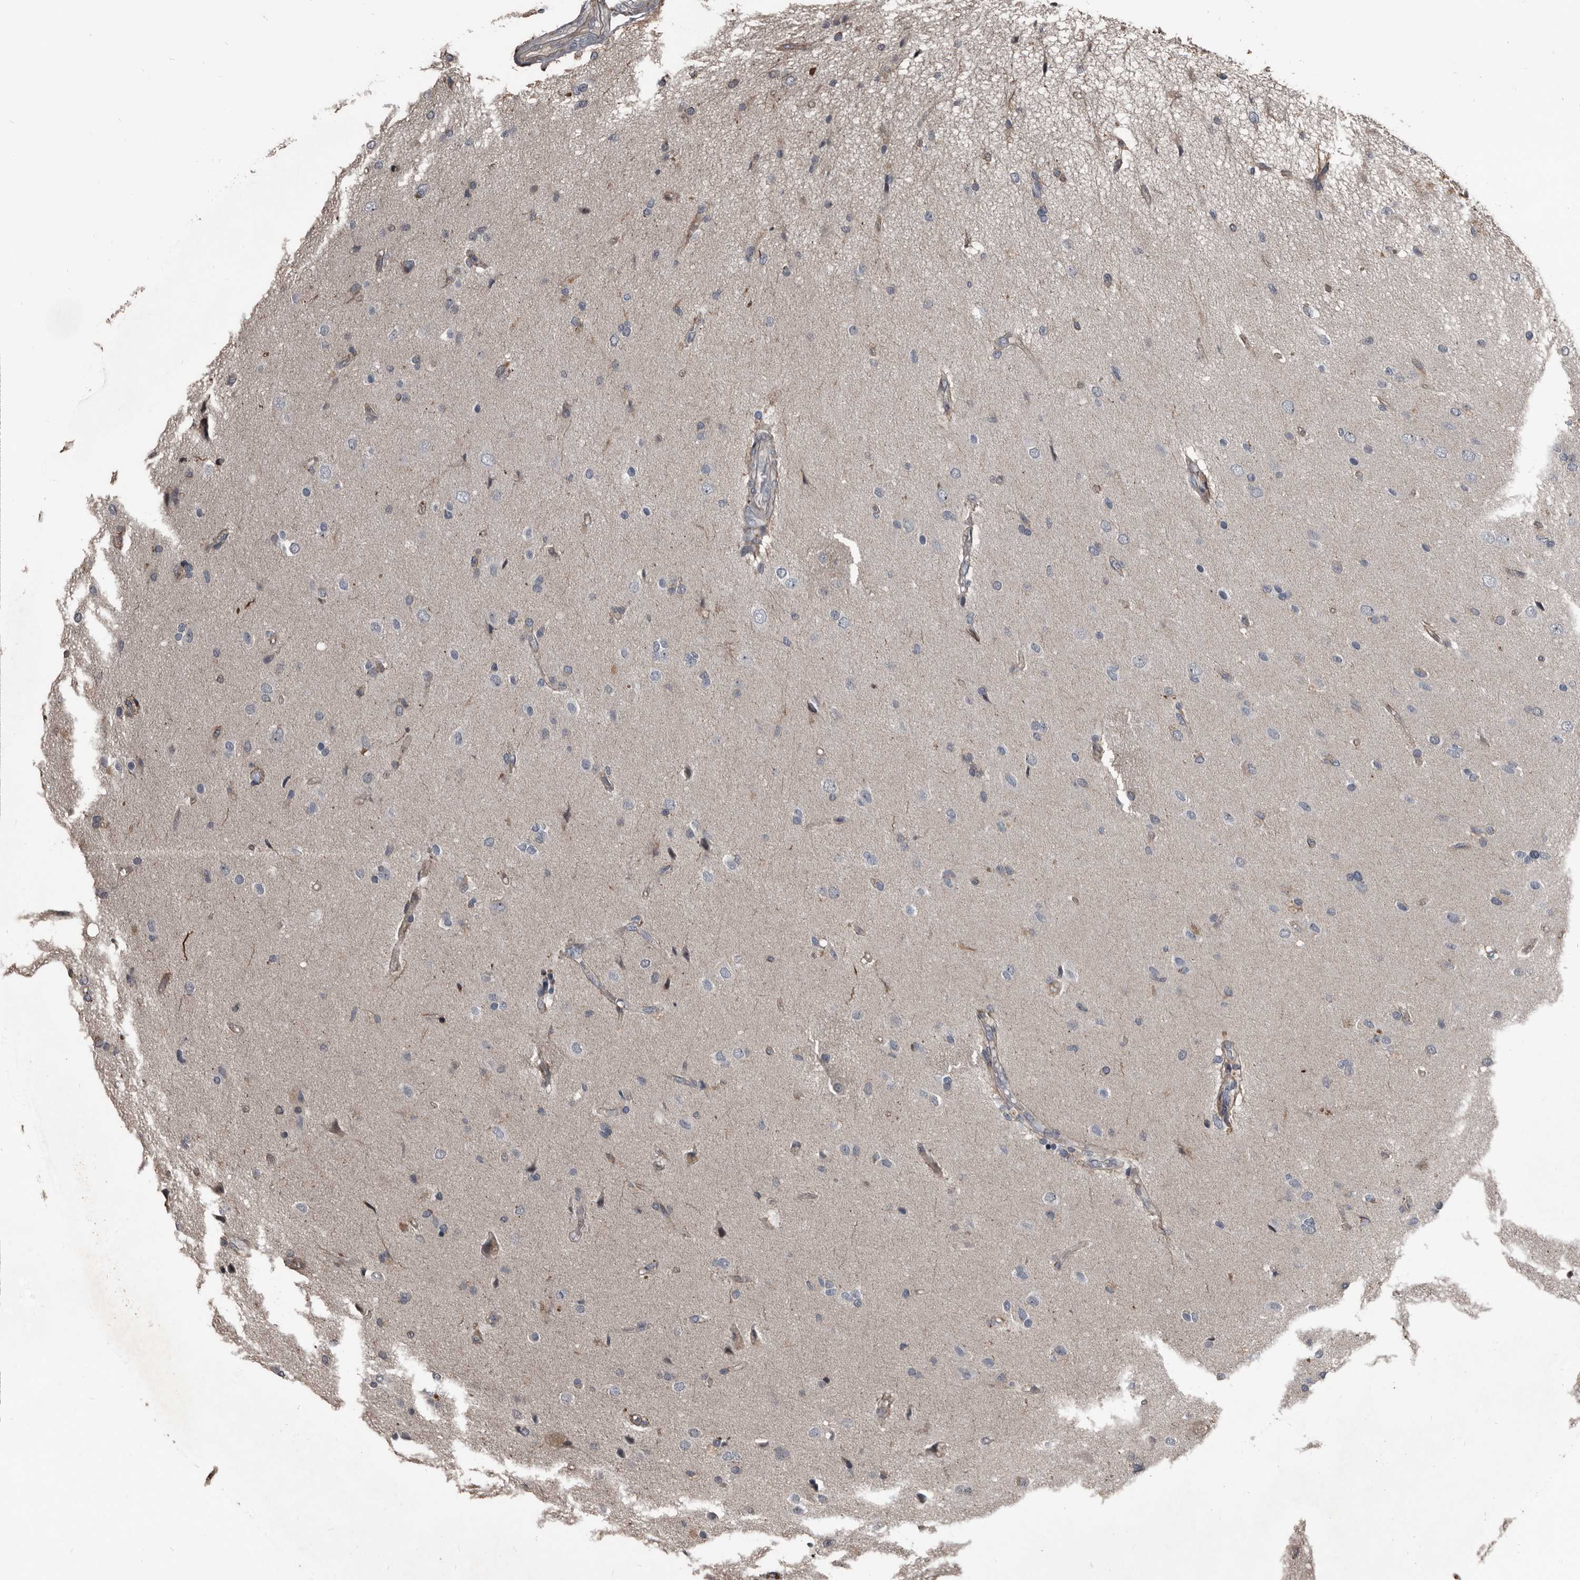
{"staining": {"intensity": "negative", "quantity": "none", "location": "none"}, "tissue": "glioma", "cell_type": "Tumor cells", "image_type": "cancer", "snomed": [{"axis": "morphology", "description": "Glioma, malignant, High grade"}, {"axis": "topography", "description": "Brain"}], "caption": "Histopathology image shows no protein expression in tumor cells of malignant glioma (high-grade) tissue.", "gene": "DHPS", "patient": {"sex": "male", "age": 72}}